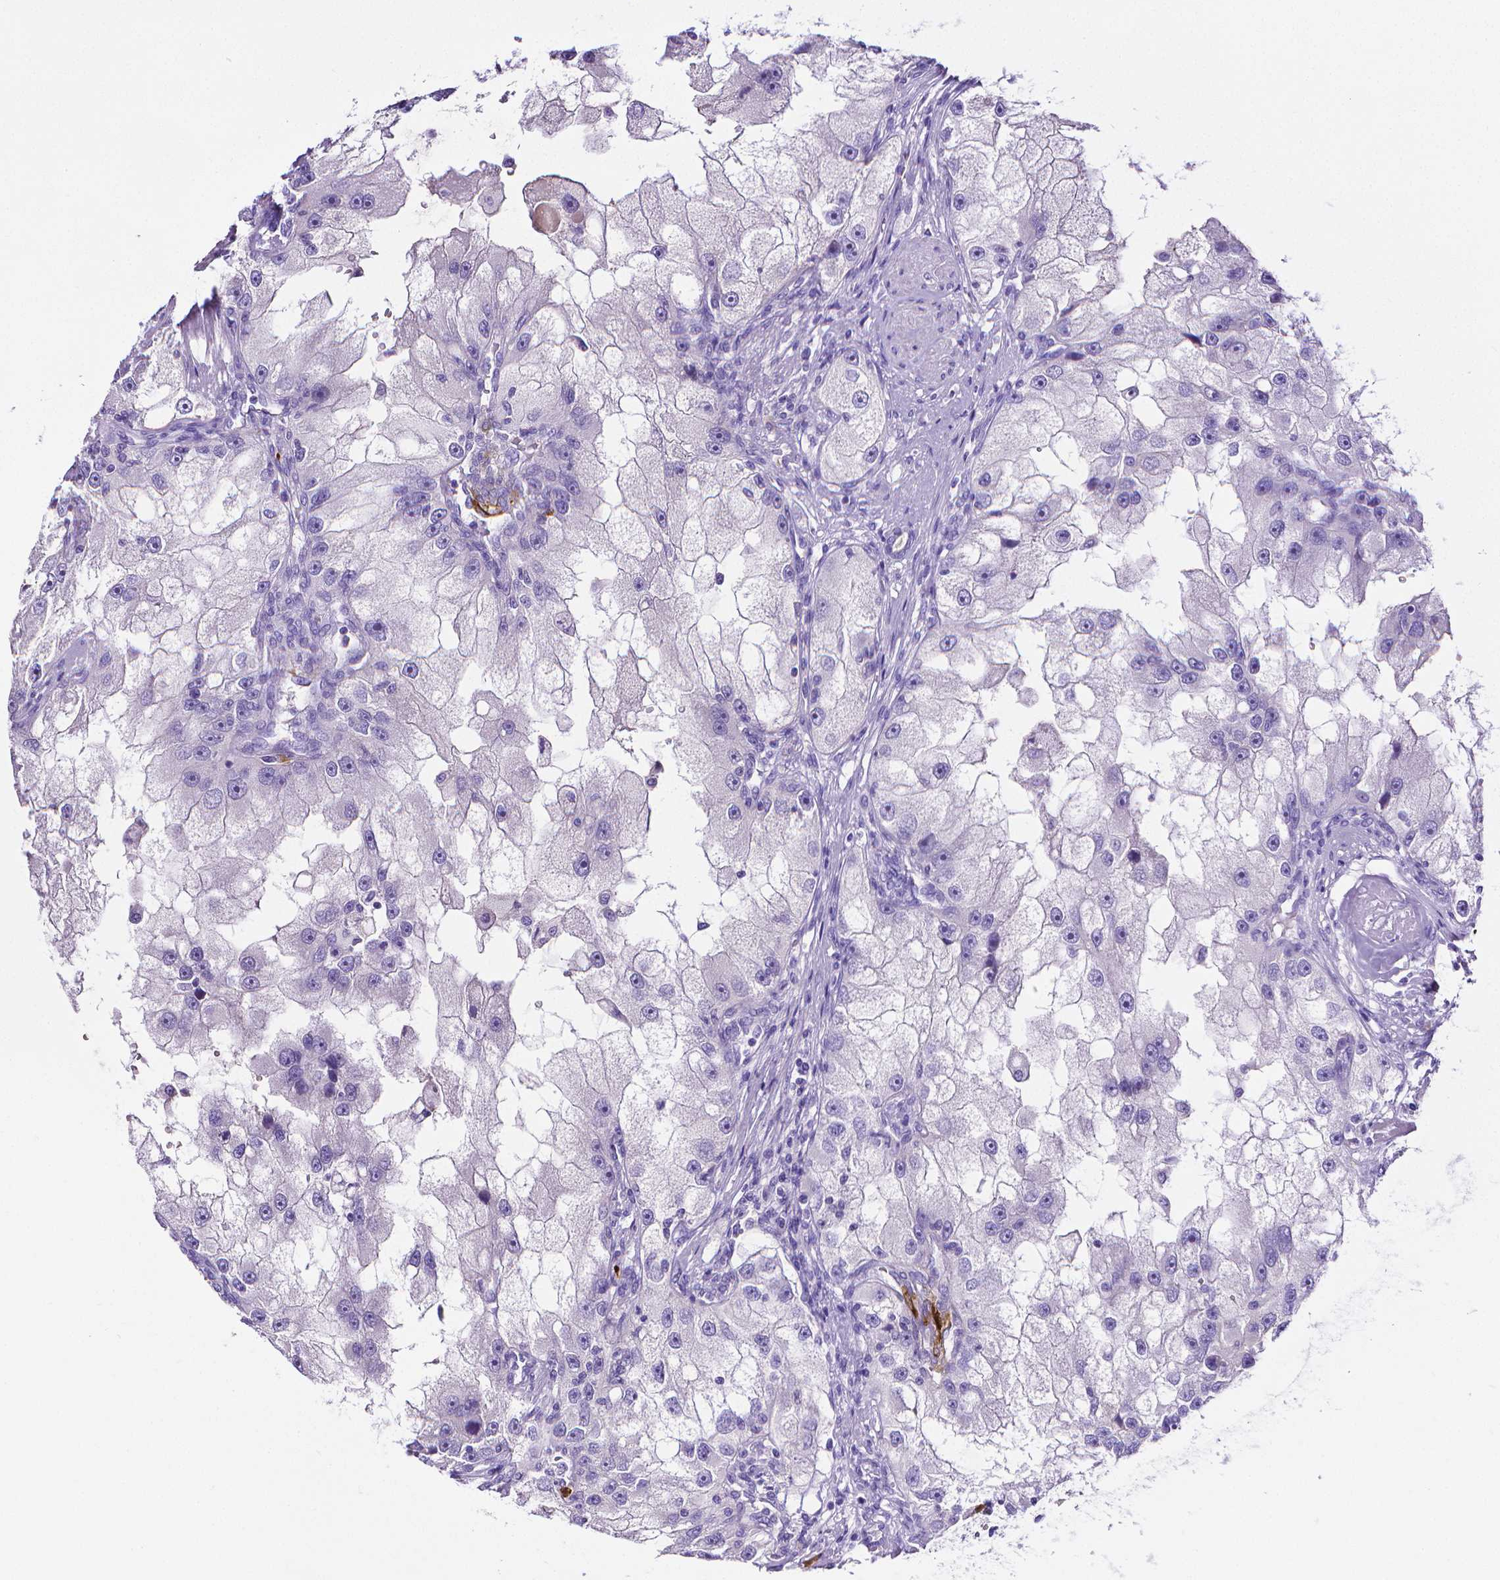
{"staining": {"intensity": "negative", "quantity": "none", "location": "none"}, "tissue": "renal cancer", "cell_type": "Tumor cells", "image_type": "cancer", "snomed": [{"axis": "morphology", "description": "Adenocarcinoma, NOS"}, {"axis": "topography", "description": "Kidney"}], "caption": "The histopathology image demonstrates no significant positivity in tumor cells of renal cancer.", "gene": "MMP9", "patient": {"sex": "male", "age": 63}}